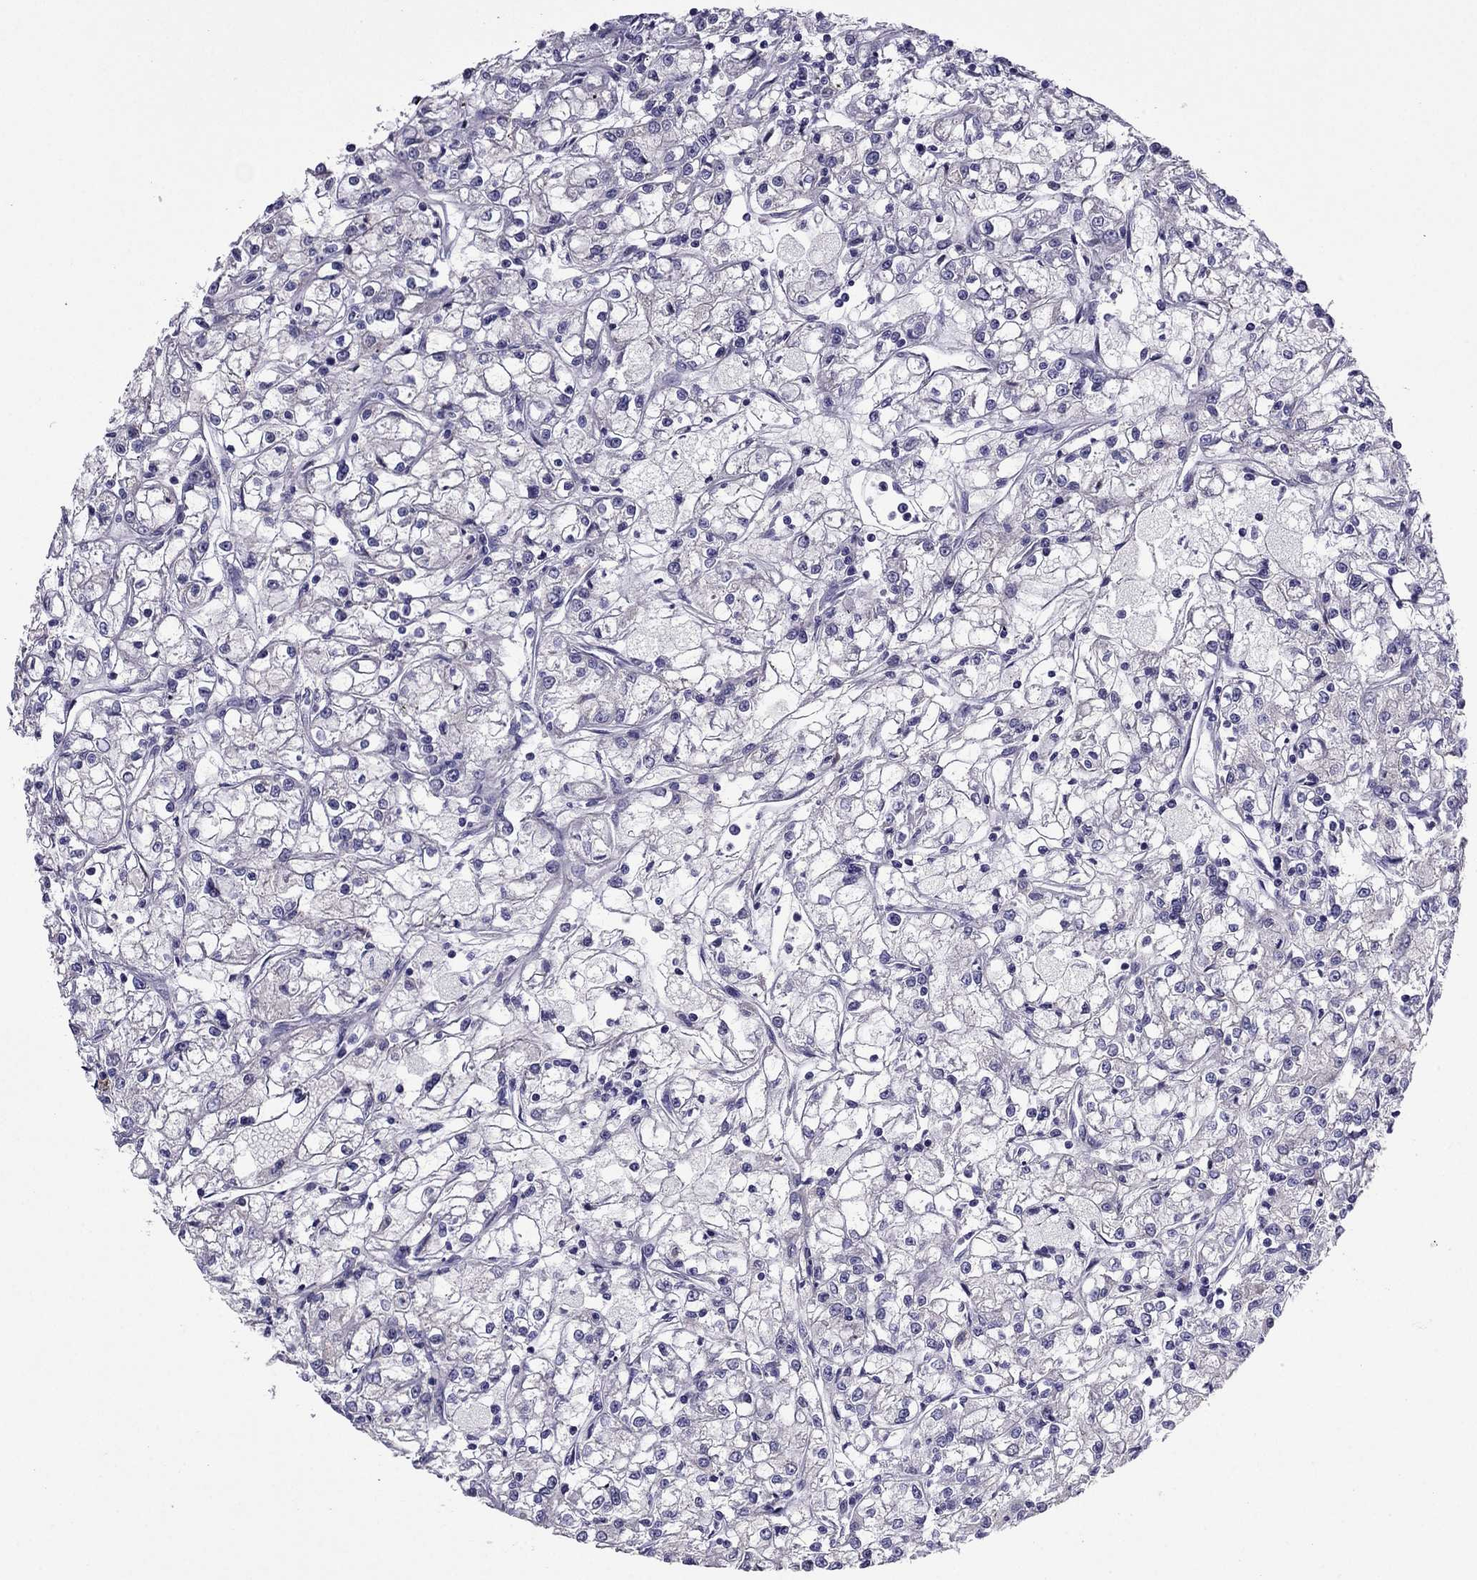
{"staining": {"intensity": "negative", "quantity": "none", "location": "none"}, "tissue": "renal cancer", "cell_type": "Tumor cells", "image_type": "cancer", "snomed": [{"axis": "morphology", "description": "Adenocarcinoma, NOS"}, {"axis": "topography", "description": "Kidney"}], "caption": "Immunohistochemistry of renal cancer (adenocarcinoma) reveals no expression in tumor cells.", "gene": "MYBPH", "patient": {"sex": "female", "age": 59}}